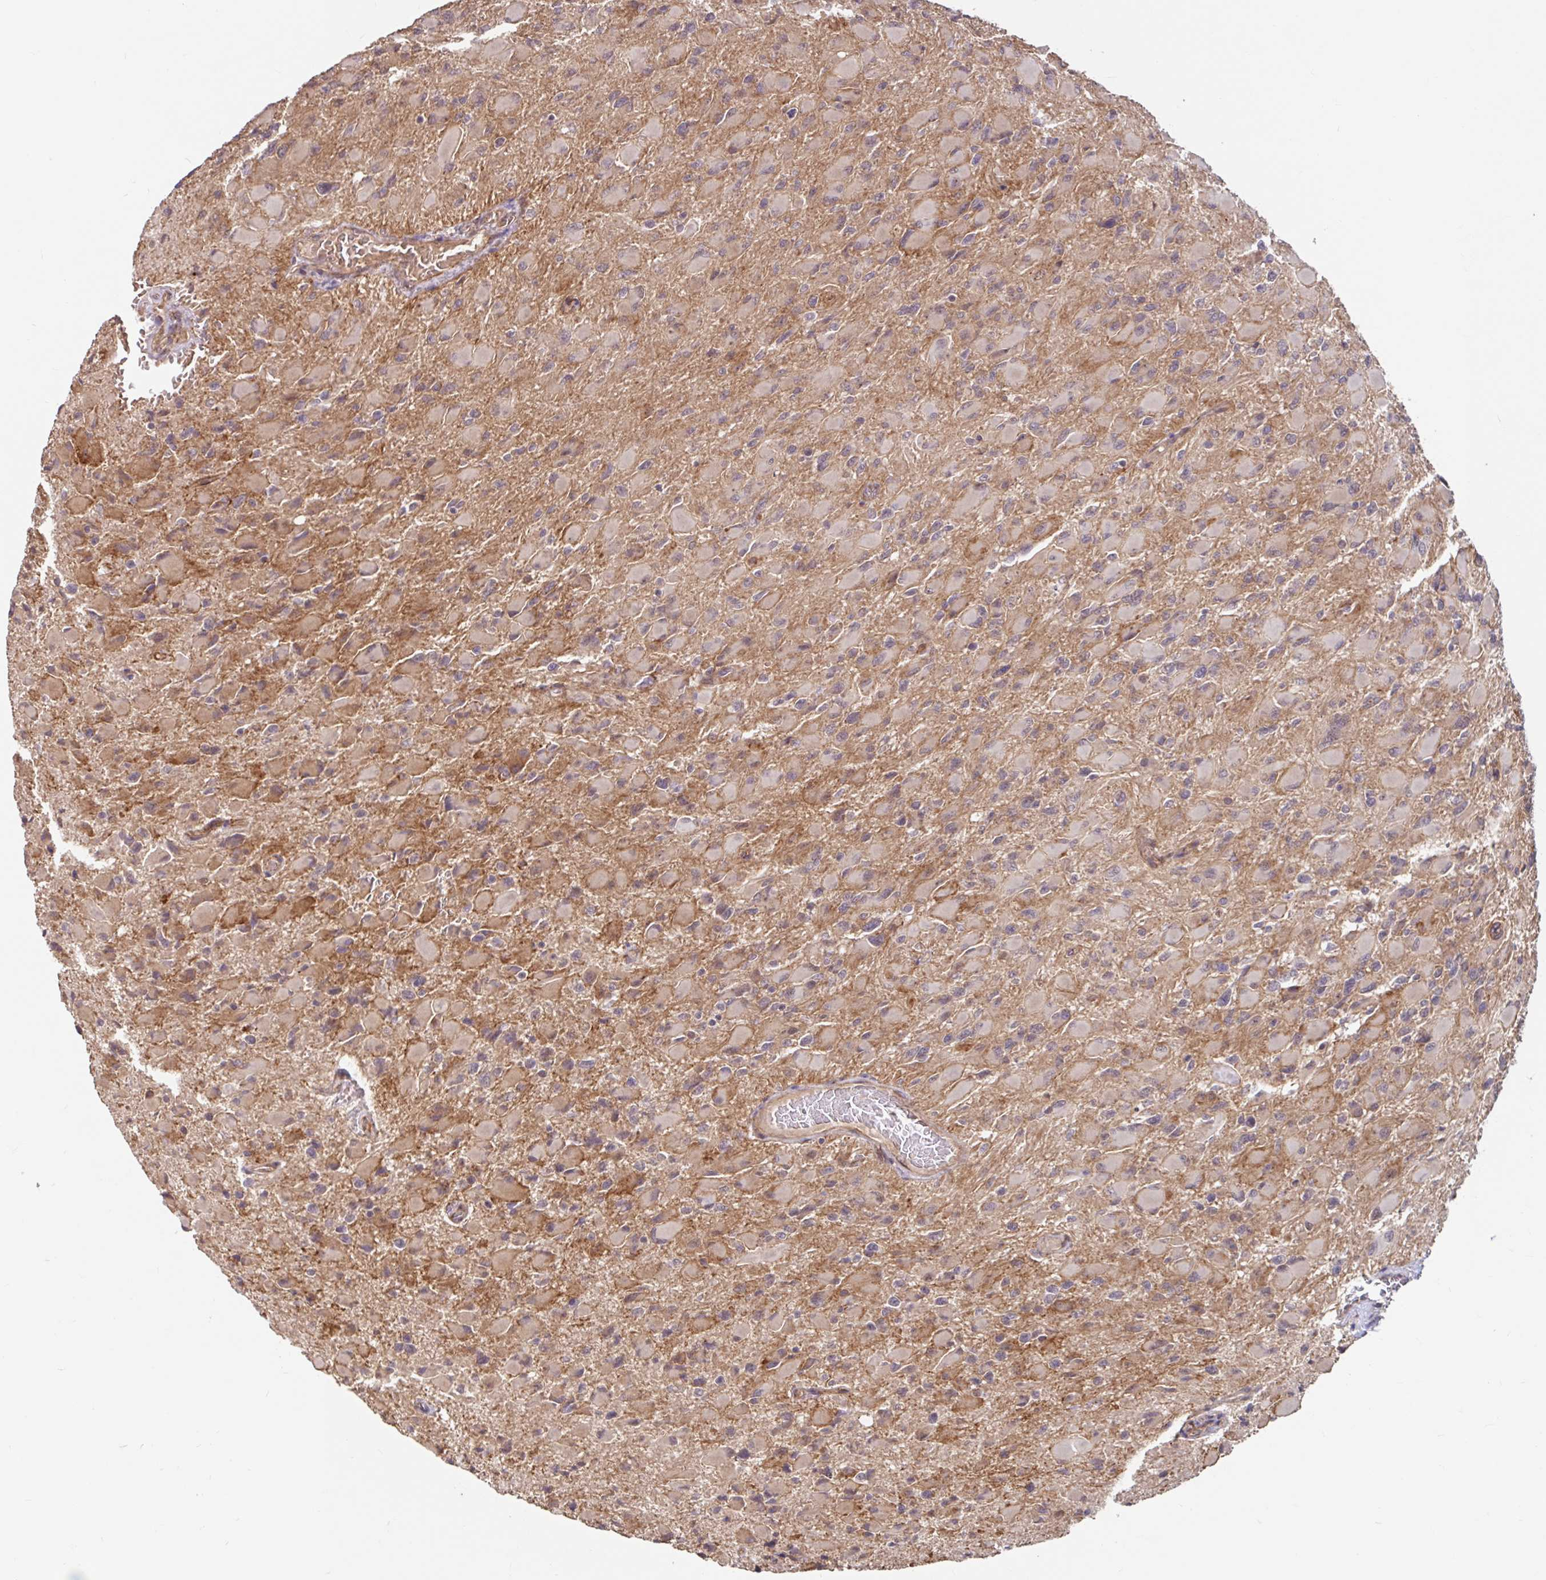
{"staining": {"intensity": "negative", "quantity": "none", "location": "none"}, "tissue": "glioma", "cell_type": "Tumor cells", "image_type": "cancer", "snomed": [{"axis": "morphology", "description": "Glioma, malignant, High grade"}, {"axis": "topography", "description": "Cerebral cortex"}], "caption": "A photomicrograph of human glioma is negative for staining in tumor cells.", "gene": "STYXL1", "patient": {"sex": "female", "age": 36}}